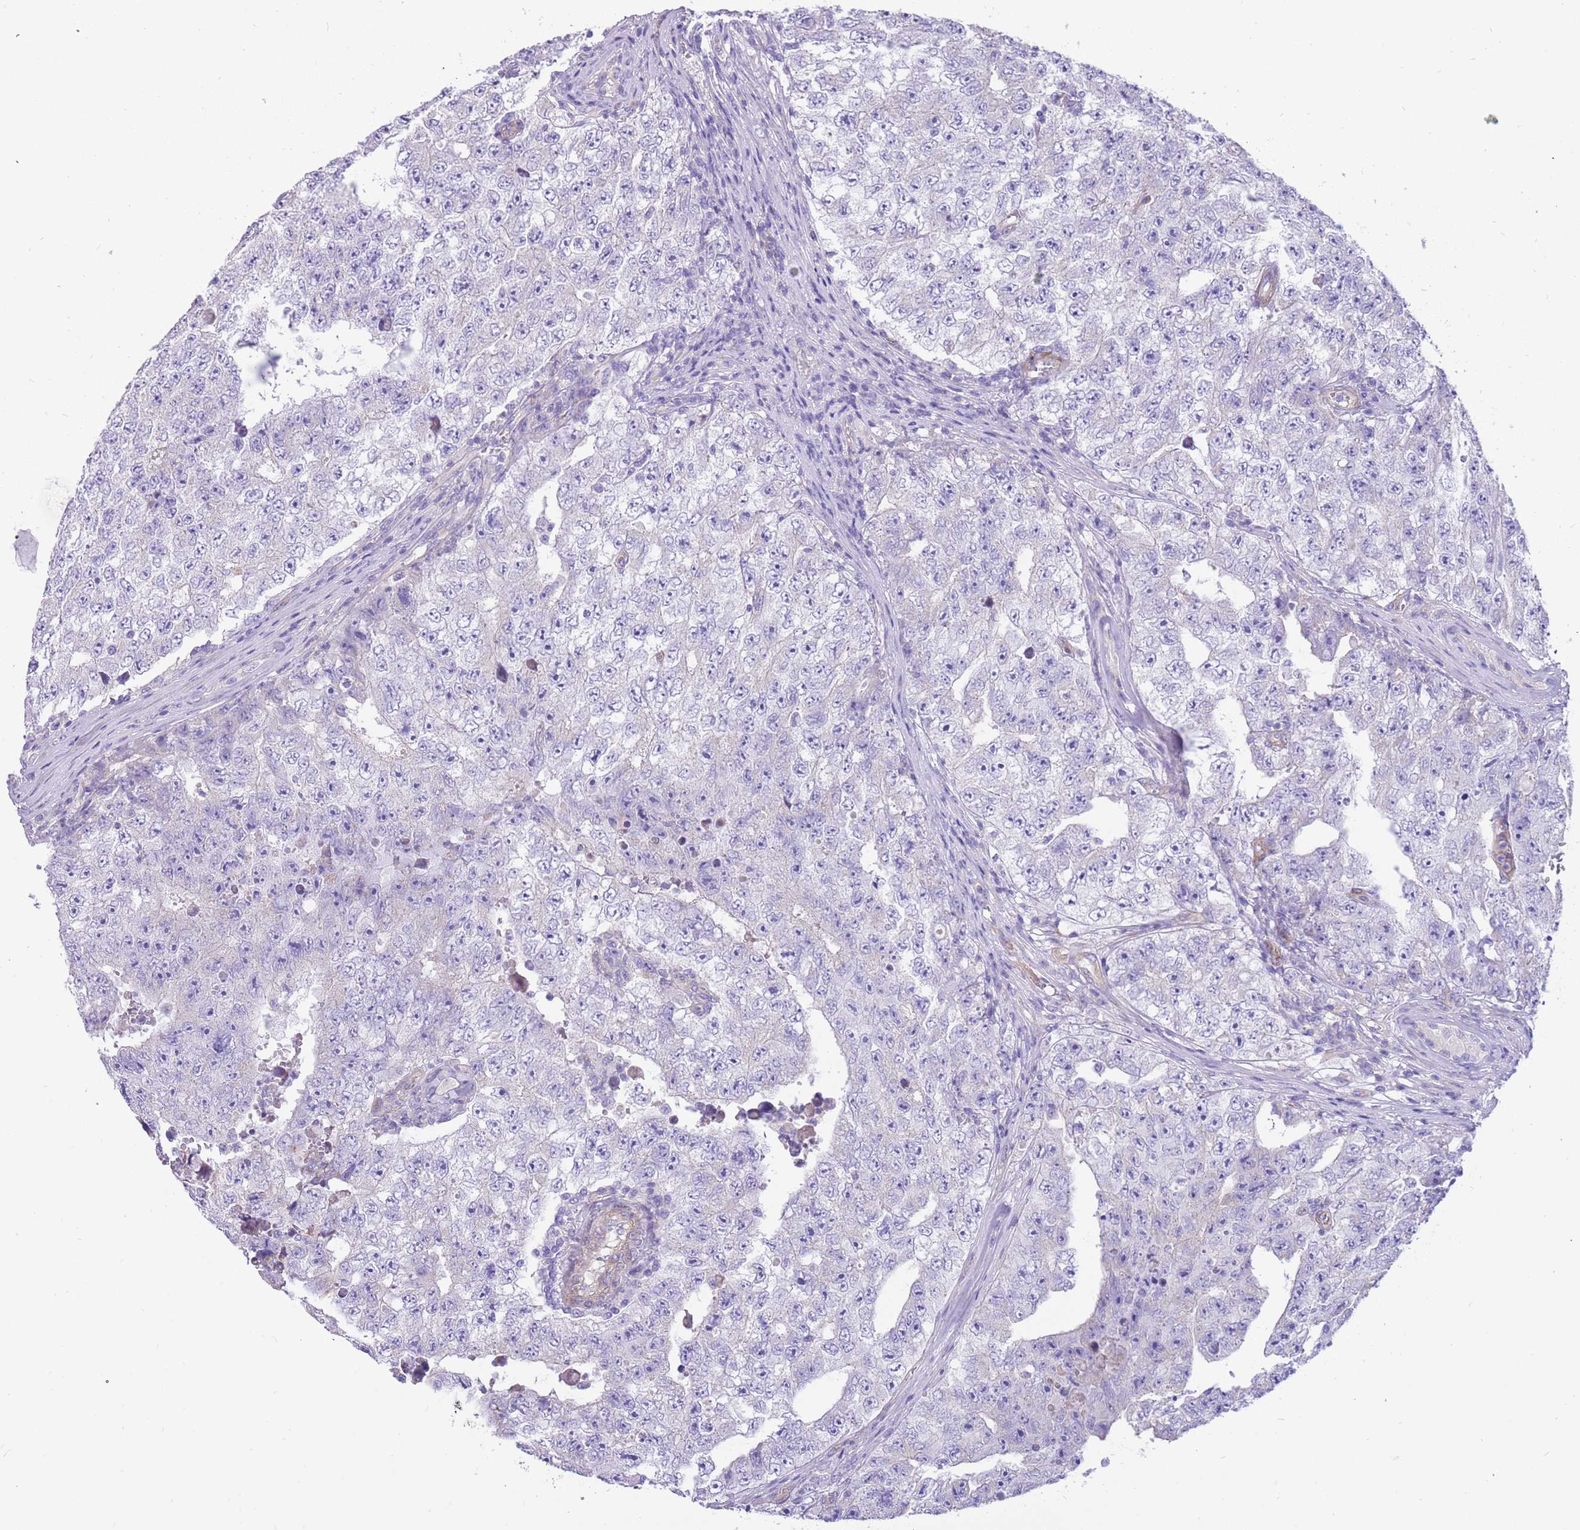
{"staining": {"intensity": "negative", "quantity": "none", "location": "none"}, "tissue": "testis cancer", "cell_type": "Tumor cells", "image_type": "cancer", "snomed": [{"axis": "morphology", "description": "Carcinoma, Embryonal, NOS"}, {"axis": "topography", "description": "Testis"}], "caption": "Testis cancer was stained to show a protein in brown. There is no significant staining in tumor cells. Brightfield microscopy of immunohistochemistry (IHC) stained with DAB (3,3'-diaminobenzidine) (brown) and hematoxylin (blue), captured at high magnification.", "gene": "SERINC3", "patient": {"sex": "male", "age": 17}}